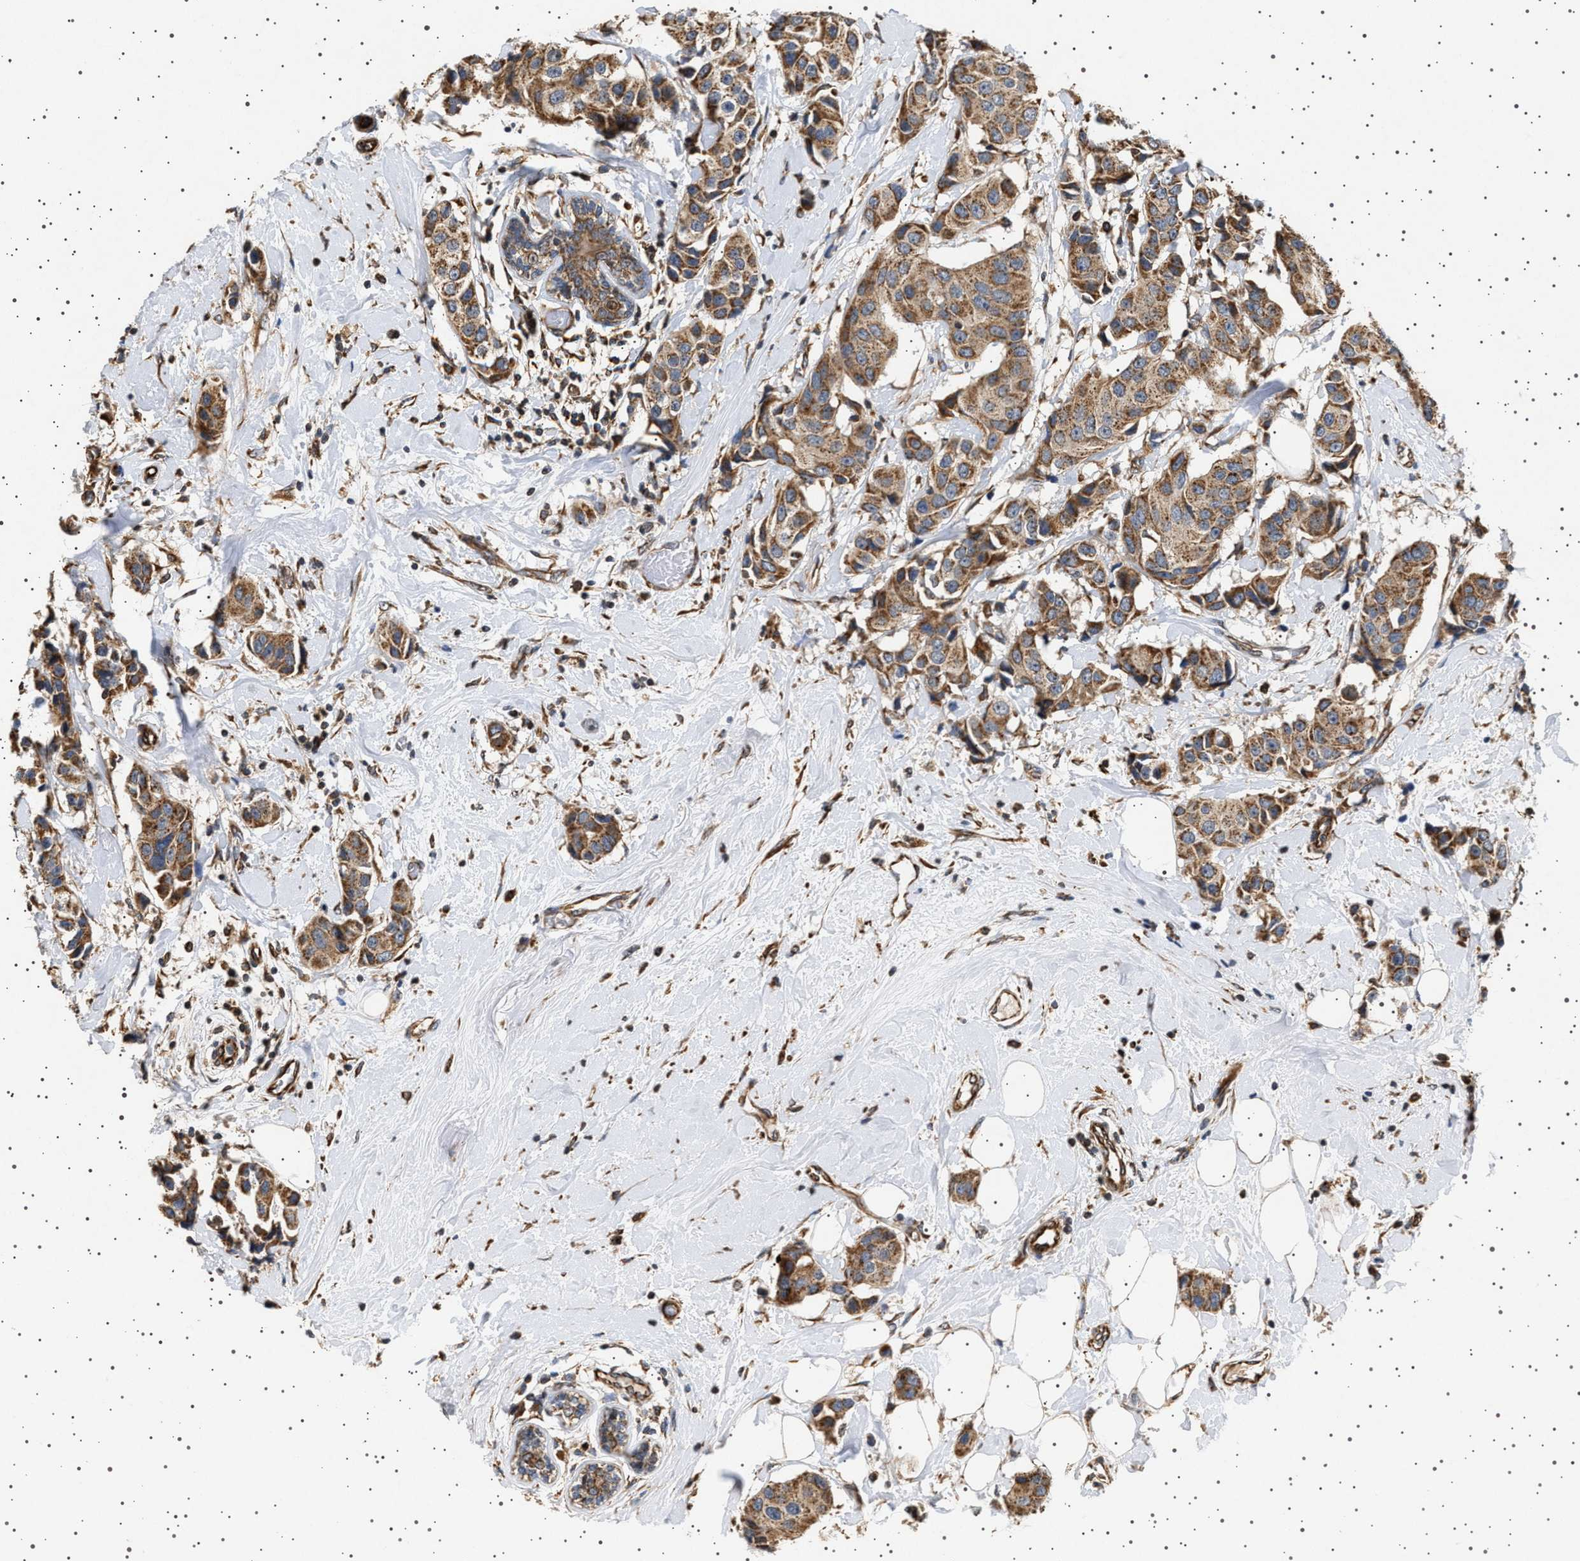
{"staining": {"intensity": "moderate", "quantity": ">75%", "location": "cytoplasmic/membranous"}, "tissue": "breast cancer", "cell_type": "Tumor cells", "image_type": "cancer", "snomed": [{"axis": "morphology", "description": "Normal tissue, NOS"}, {"axis": "morphology", "description": "Duct carcinoma"}, {"axis": "topography", "description": "Breast"}], "caption": "The immunohistochemical stain shows moderate cytoplasmic/membranous staining in tumor cells of invasive ductal carcinoma (breast) tissue.", "gene": "TRUB2", "patient": {"sex": "female", "age": 39}}